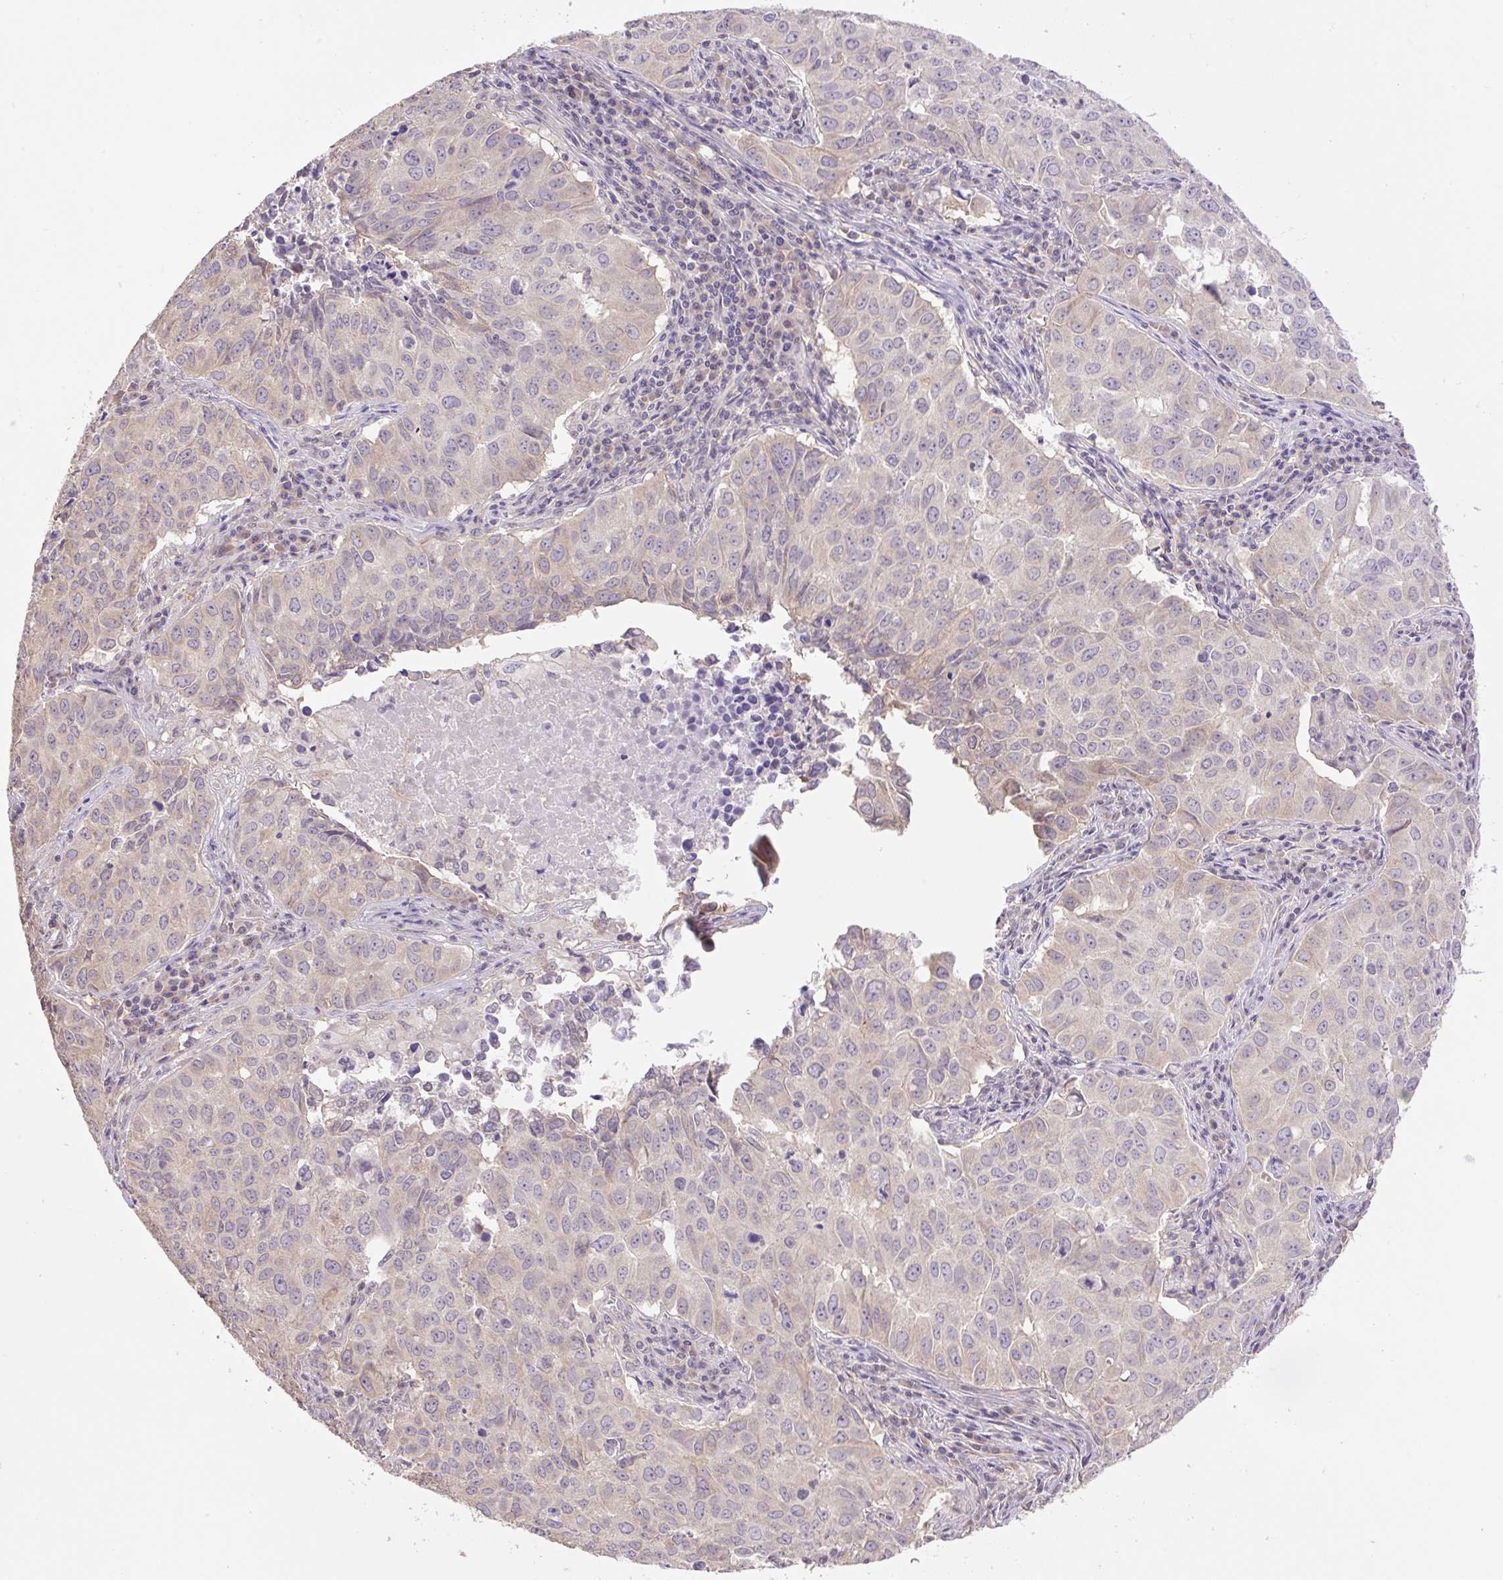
{"staining": {"intensity": "weak", "quantity": "<25%", "location": "cytoplasmic/membranous"}, "tissue": "lung cancer", "cell_type": "Tumor cells", "image_type": "cancer", "snomed": [{"axis": "morphology", "description": "Adenocarcinoma, NOS"}, {"axis": "topography", "description": "Lung"}], "caption": "A high-resolution photomicrograph shows immunohistochemistry staining of lung cancer (adenocarcinoma), which exhibits no significant staining in tumor cells.", "gene": "COX8A", "patient": {"sex": "female", "age": 50}}